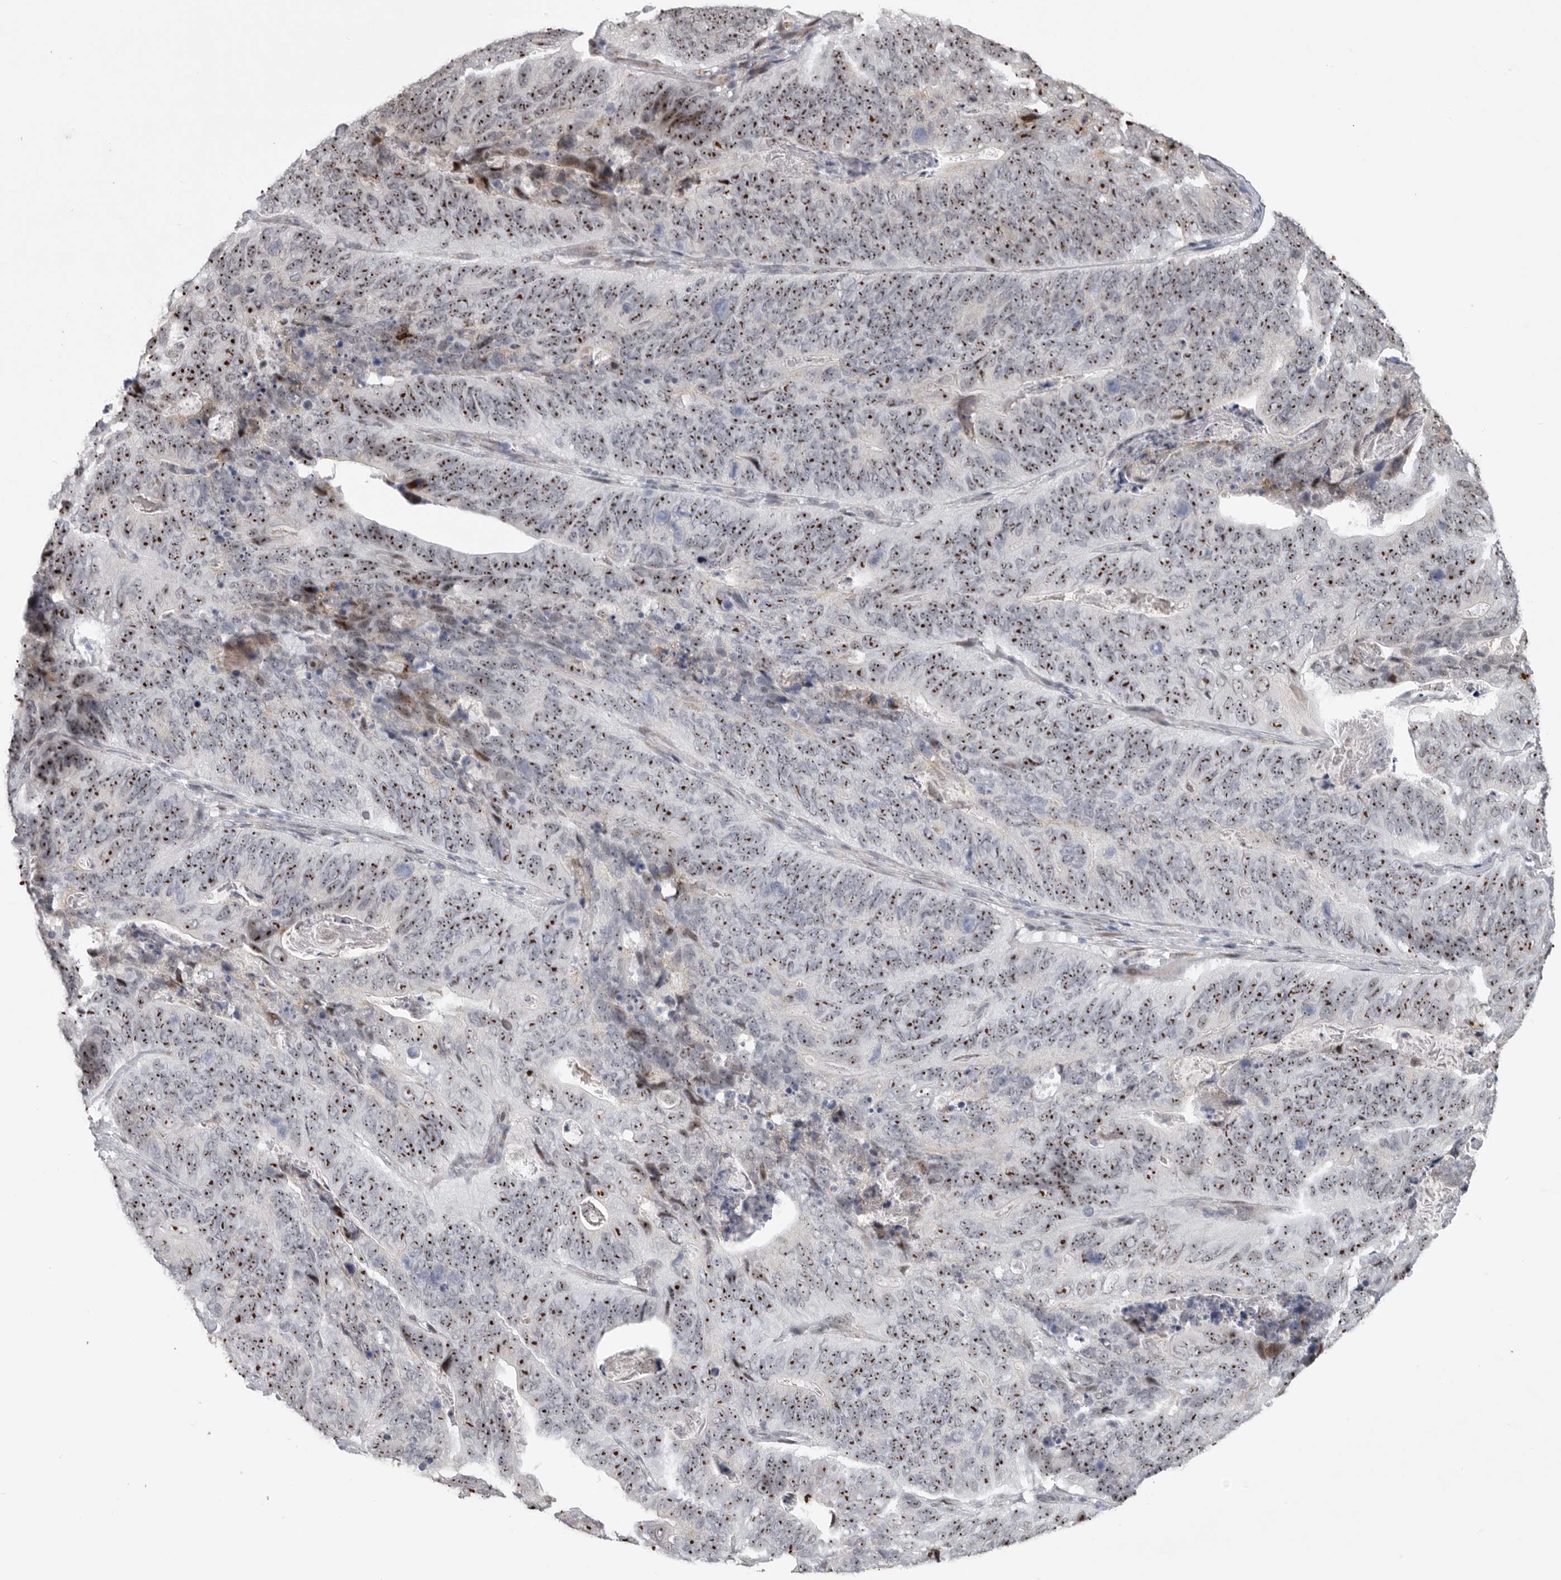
{"staining": {"intensity": "moderate", "quantity": ">75%", "location": "nuclear"}, "tissue": "stomach cancer", "cell_type": "Tumor cells", "image_type": "cancer", "snomed": [{"axis": "morphology", "description": "Normal tissue, NOS"}, {"axis": "morphology", "description": "Adenocarcinoma, NOS"}, {"axis": "topography", "description": "Stomach"}], "caption": "An image of human stomach cancer (adenocarcinoma) stained for a protein shows moderate nuclear brown staining in tumor cells. (DAB (3,3'-diaminobenzidine) IHC, brown staining for protein, blue staining for nuclei).", "gene": "PCMTD1", "patient": {"sex": "female", "age": 89}}